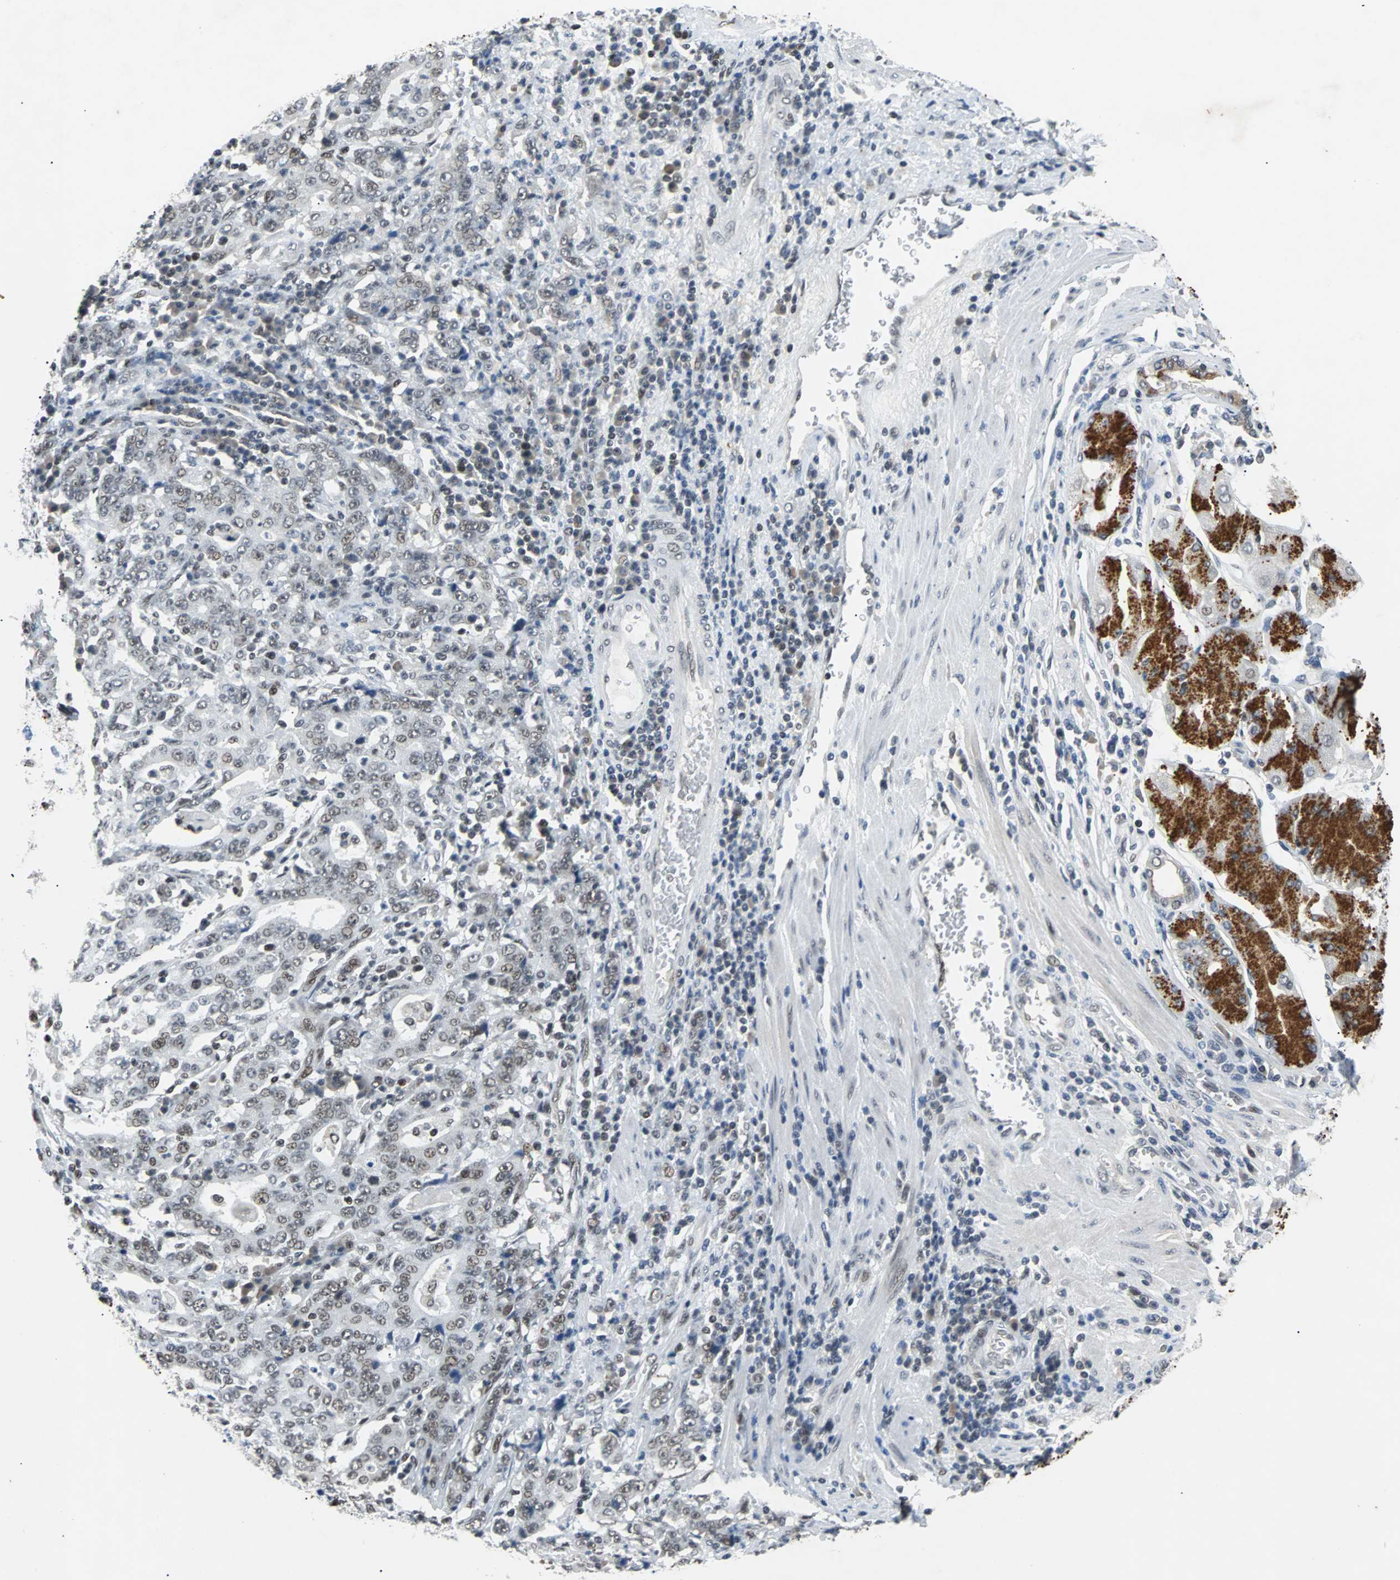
{"staining": {"intensity": "moderate", "quantity": "25%-75%", "location": "nuclear"}, "tissue": "stomach cancer", "cell_type": "Tumor cells", "image_type": "cancer", "snomed": [{"axis": "morphology", "description": "Normal tissue, NOS"}, {"axis": "morphology", "description": "Adenocarcinoma, NOS"}, {"axis": "topography", "description": "Stomach, upper"}, {"axis": "topography", "description": "Stomach"}], "caption": "This image demonstrates IHC staining of stomach adenocarcinoma, with medium moderate nuclear positivity in about 25%-75% of tumor cells.", "gene": "GATAD2A", "patient": {"sex": "male", "age": 59}}